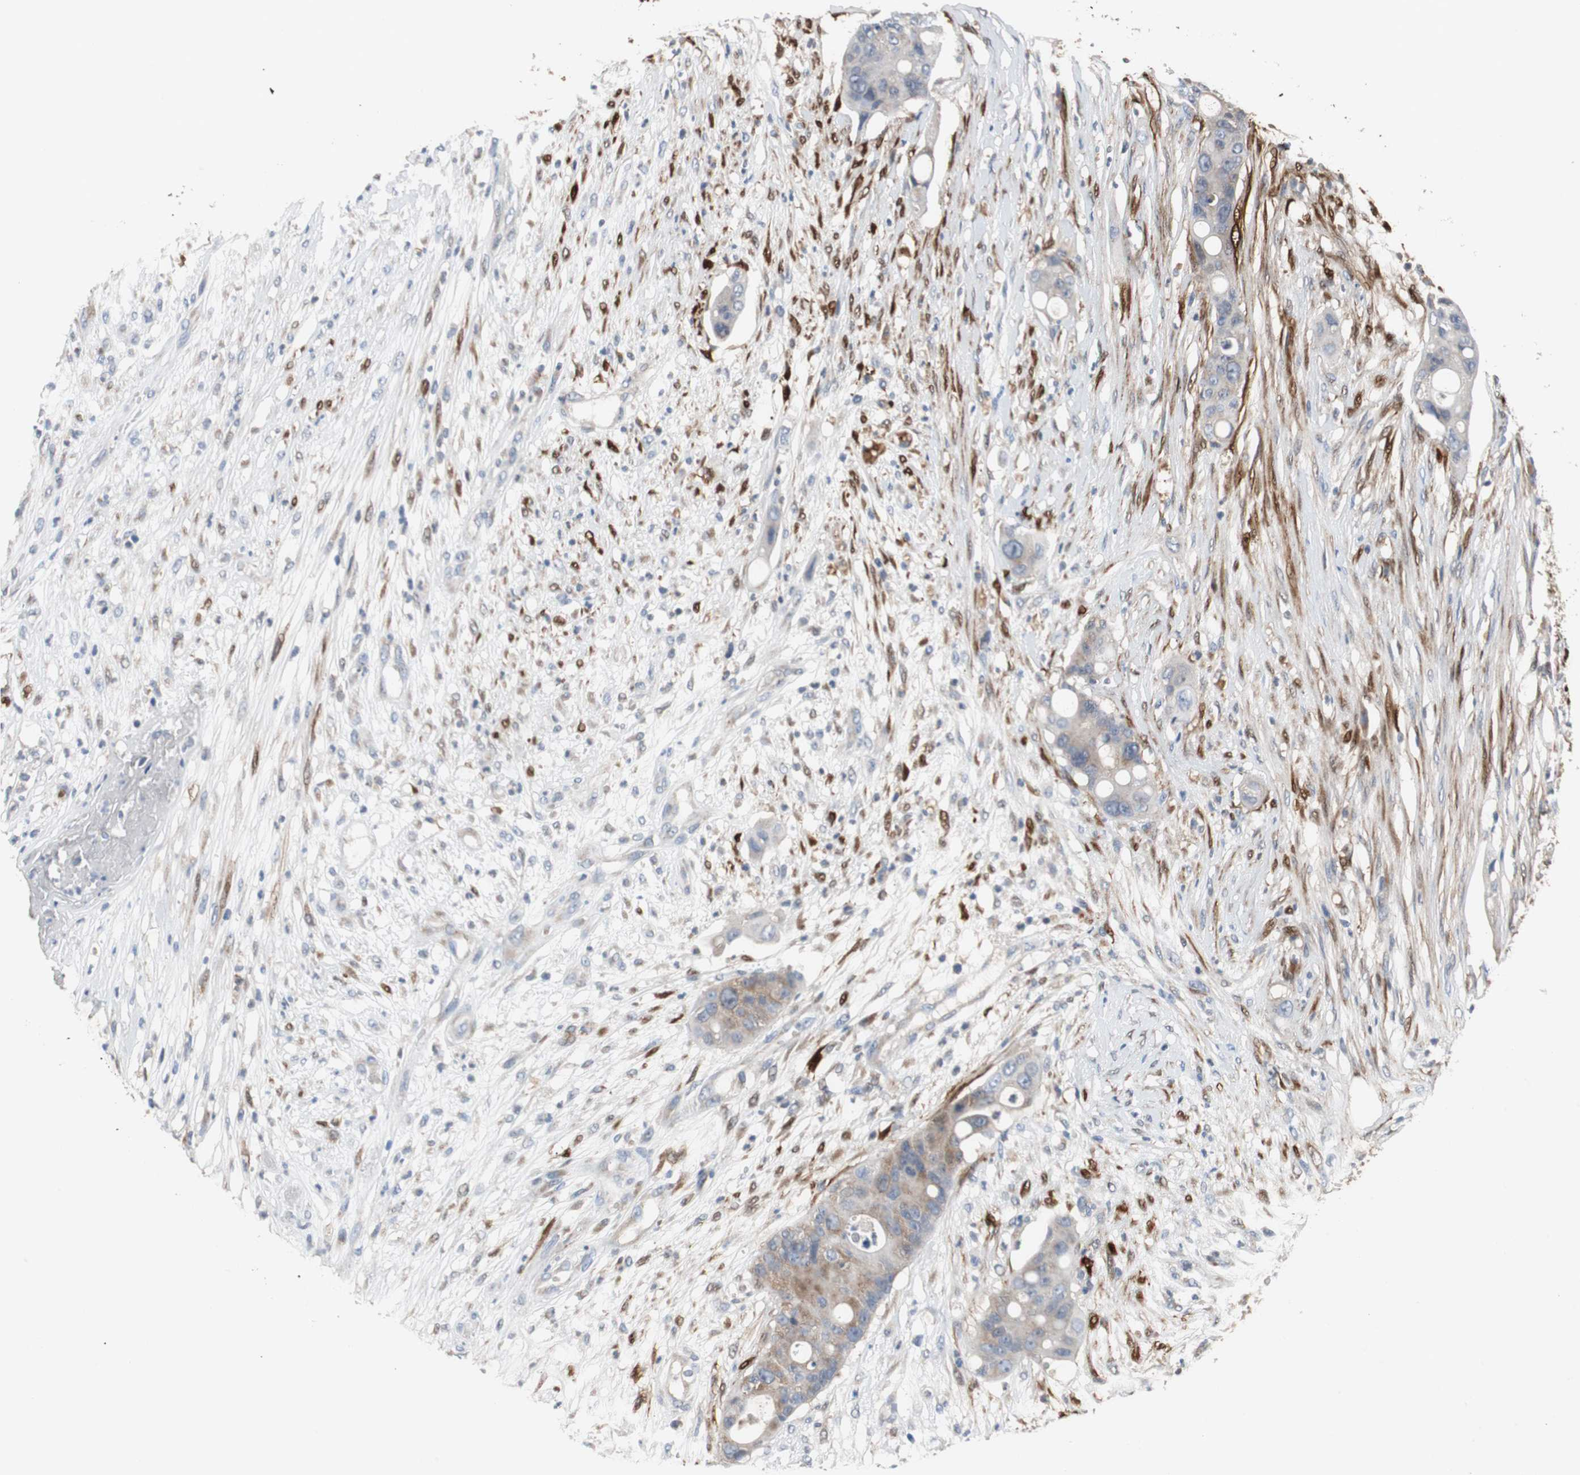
{"staining": {"intensity": "moderate", "quantity": ">75%", "location": "cytoplasmic/membranous"}, "tissue": "colorectal cancer", "cell_type": "Tumor cells", "image_type": "cancer", "snomed": [{"axis": "morphology", "description": "Adenocarcinoma, NOS"}, {"axis": "topography", "description": "Colon"}], "caption": "The immunohistochemical stain highlights moderate cytoplasmic/membranous expression in tumor cells of adenocarcinoma (colorectal) tissue.", "gene": "CALB2", "patient": {"sex": "female", "age": 57}}